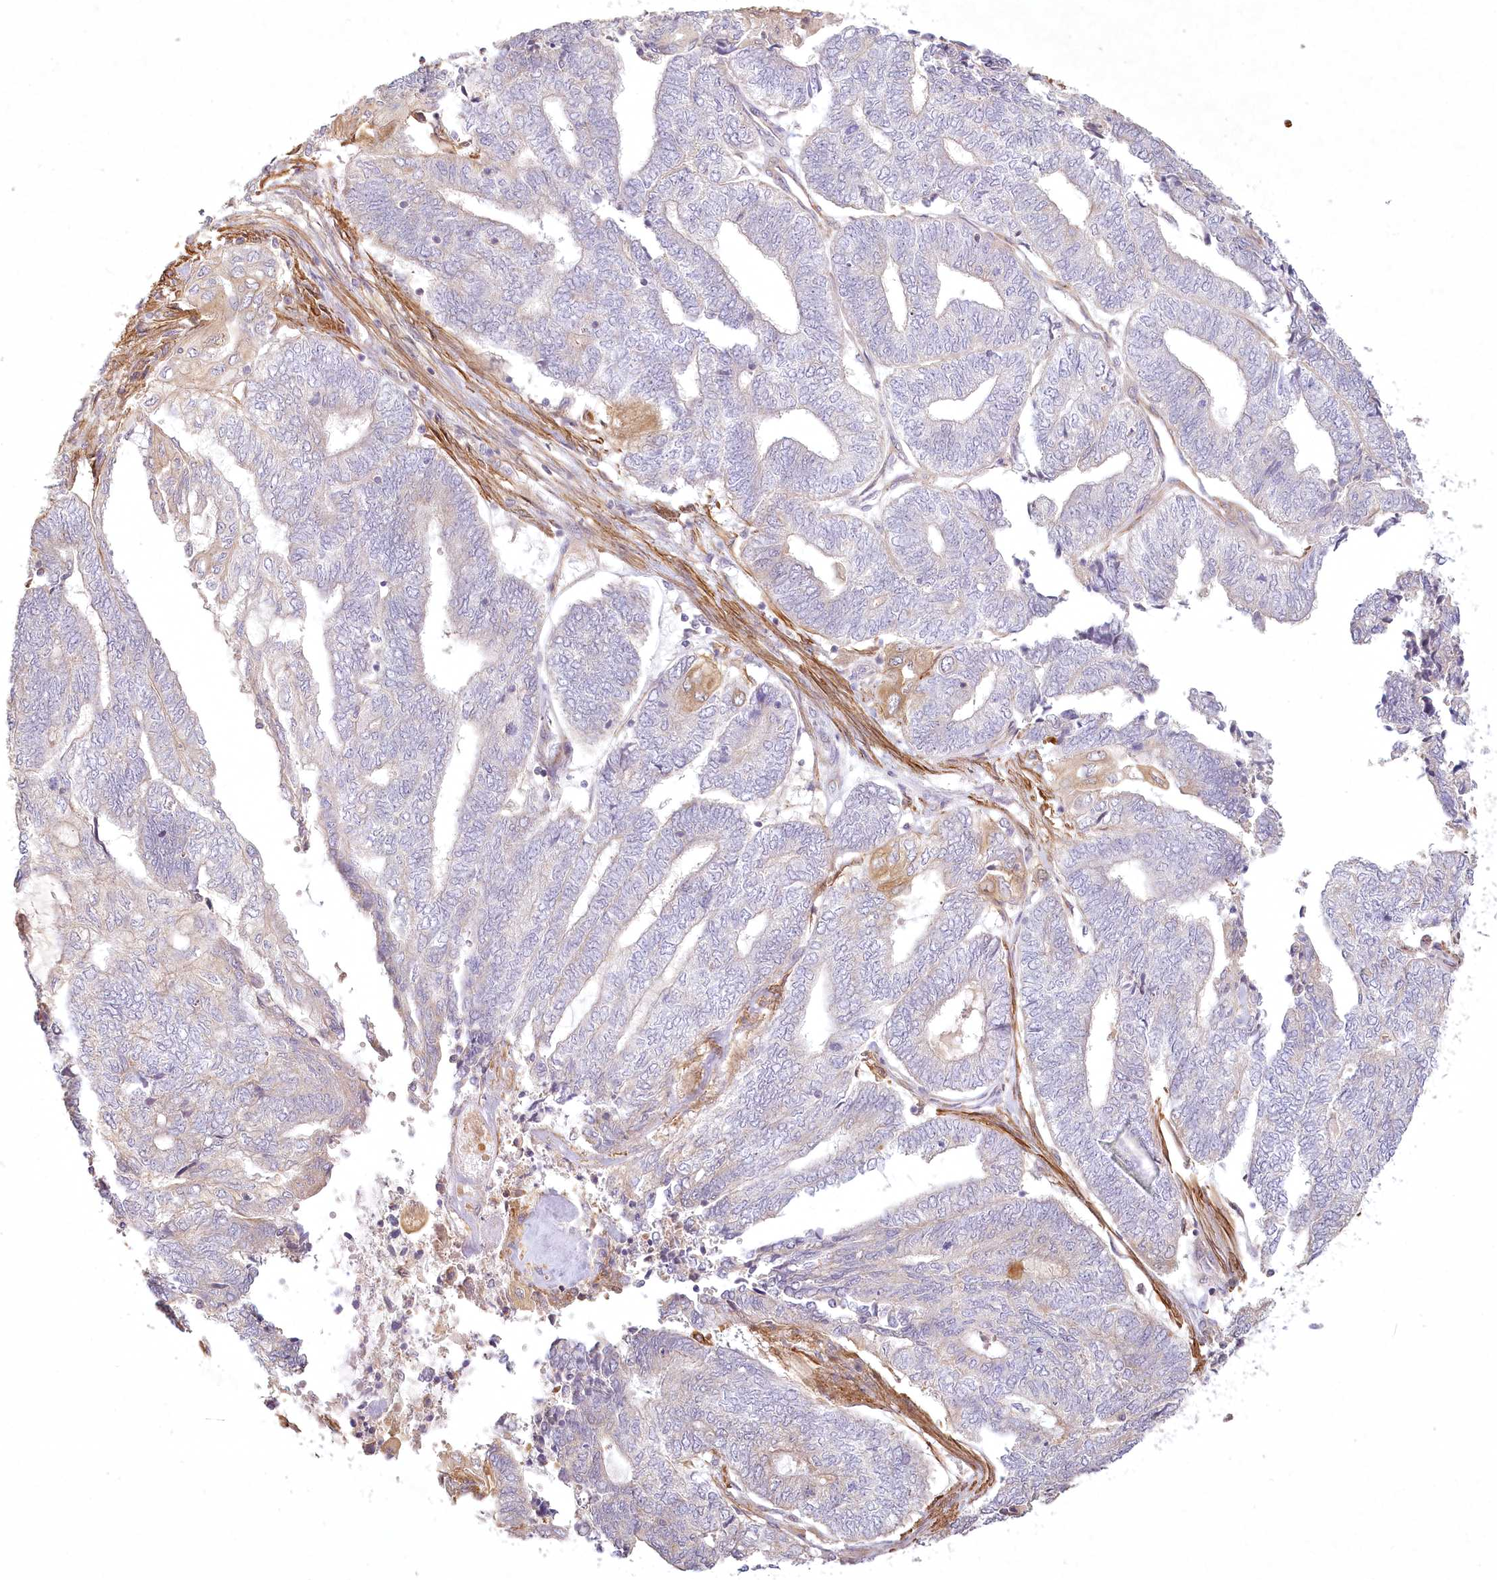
{"staining": {"intensity": "negative", "quantity": "none", "location": "none"}, "tissue": "endometrial cancer", "cell_type": "Tumor cells", "image_type": "cancer", "snomed": [{"axis": "morphology", "description": "Adenocarcinoma, NOS"}, {"axis": "topography", "description": "Uterus"}, {"axis": "topography", "description": "Endometrium"}], "caption": "Tumor cells are negative for brown protein staining in adenocarcinoma (endometrial).", "gene": "INPP4B", "patient": {"sex": "female", "age": 70}}